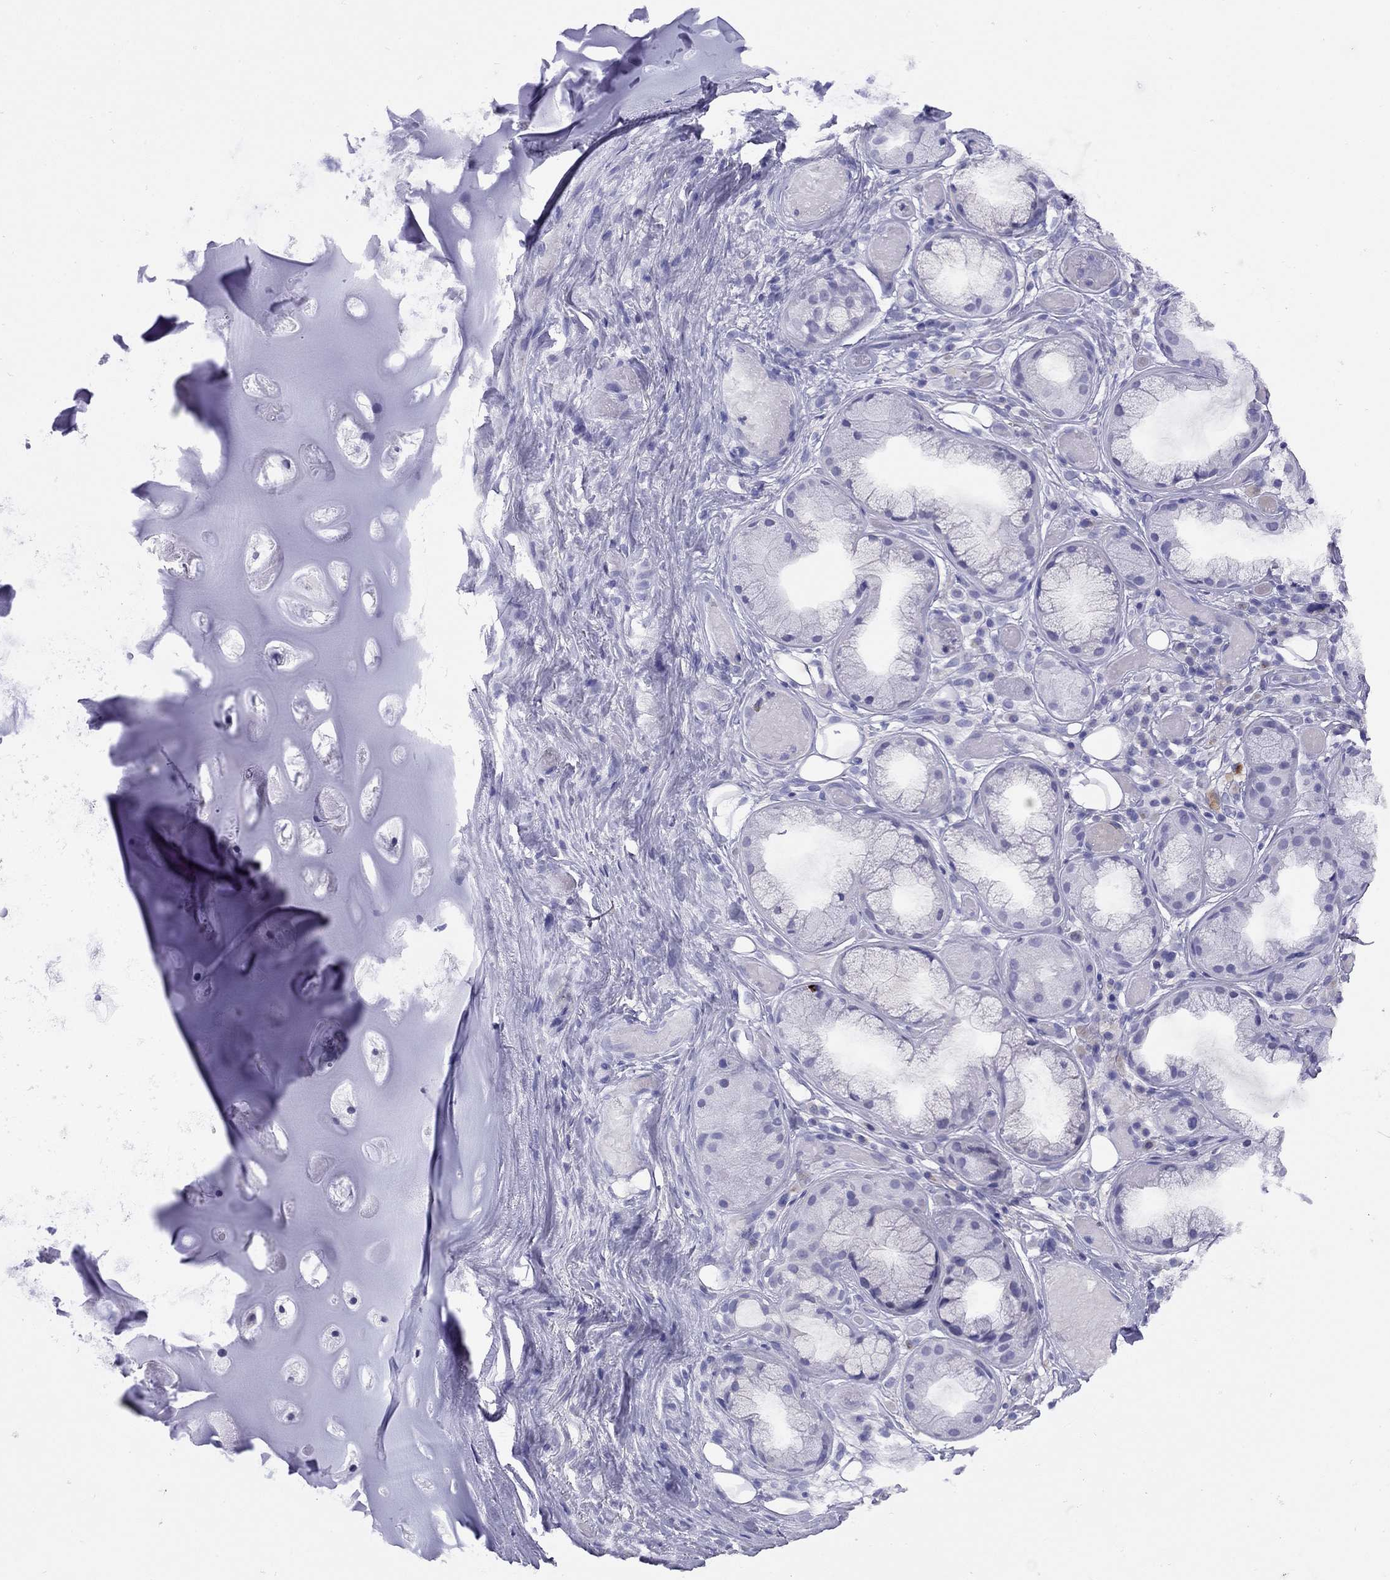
{"staining": {"intensity": "negative", "quantity": "none", "location": "none"}, "tissue": "adipose tissue", "cell_type": "Adipocytes", "image_type": "normal", "snomed": [{"axis": "morphology", "description": "Normal tissue, NOS"}, {"axis": "topography", "description": "Cartilage tissue"}], "caption": "Adipocytes are negative for brown protein staining in unremarkable adipose tissue. (IHC, brightfield microscopy, high magnification).", "gene": "GRIA2", "patient": {"sex": "male", "age": 62}}